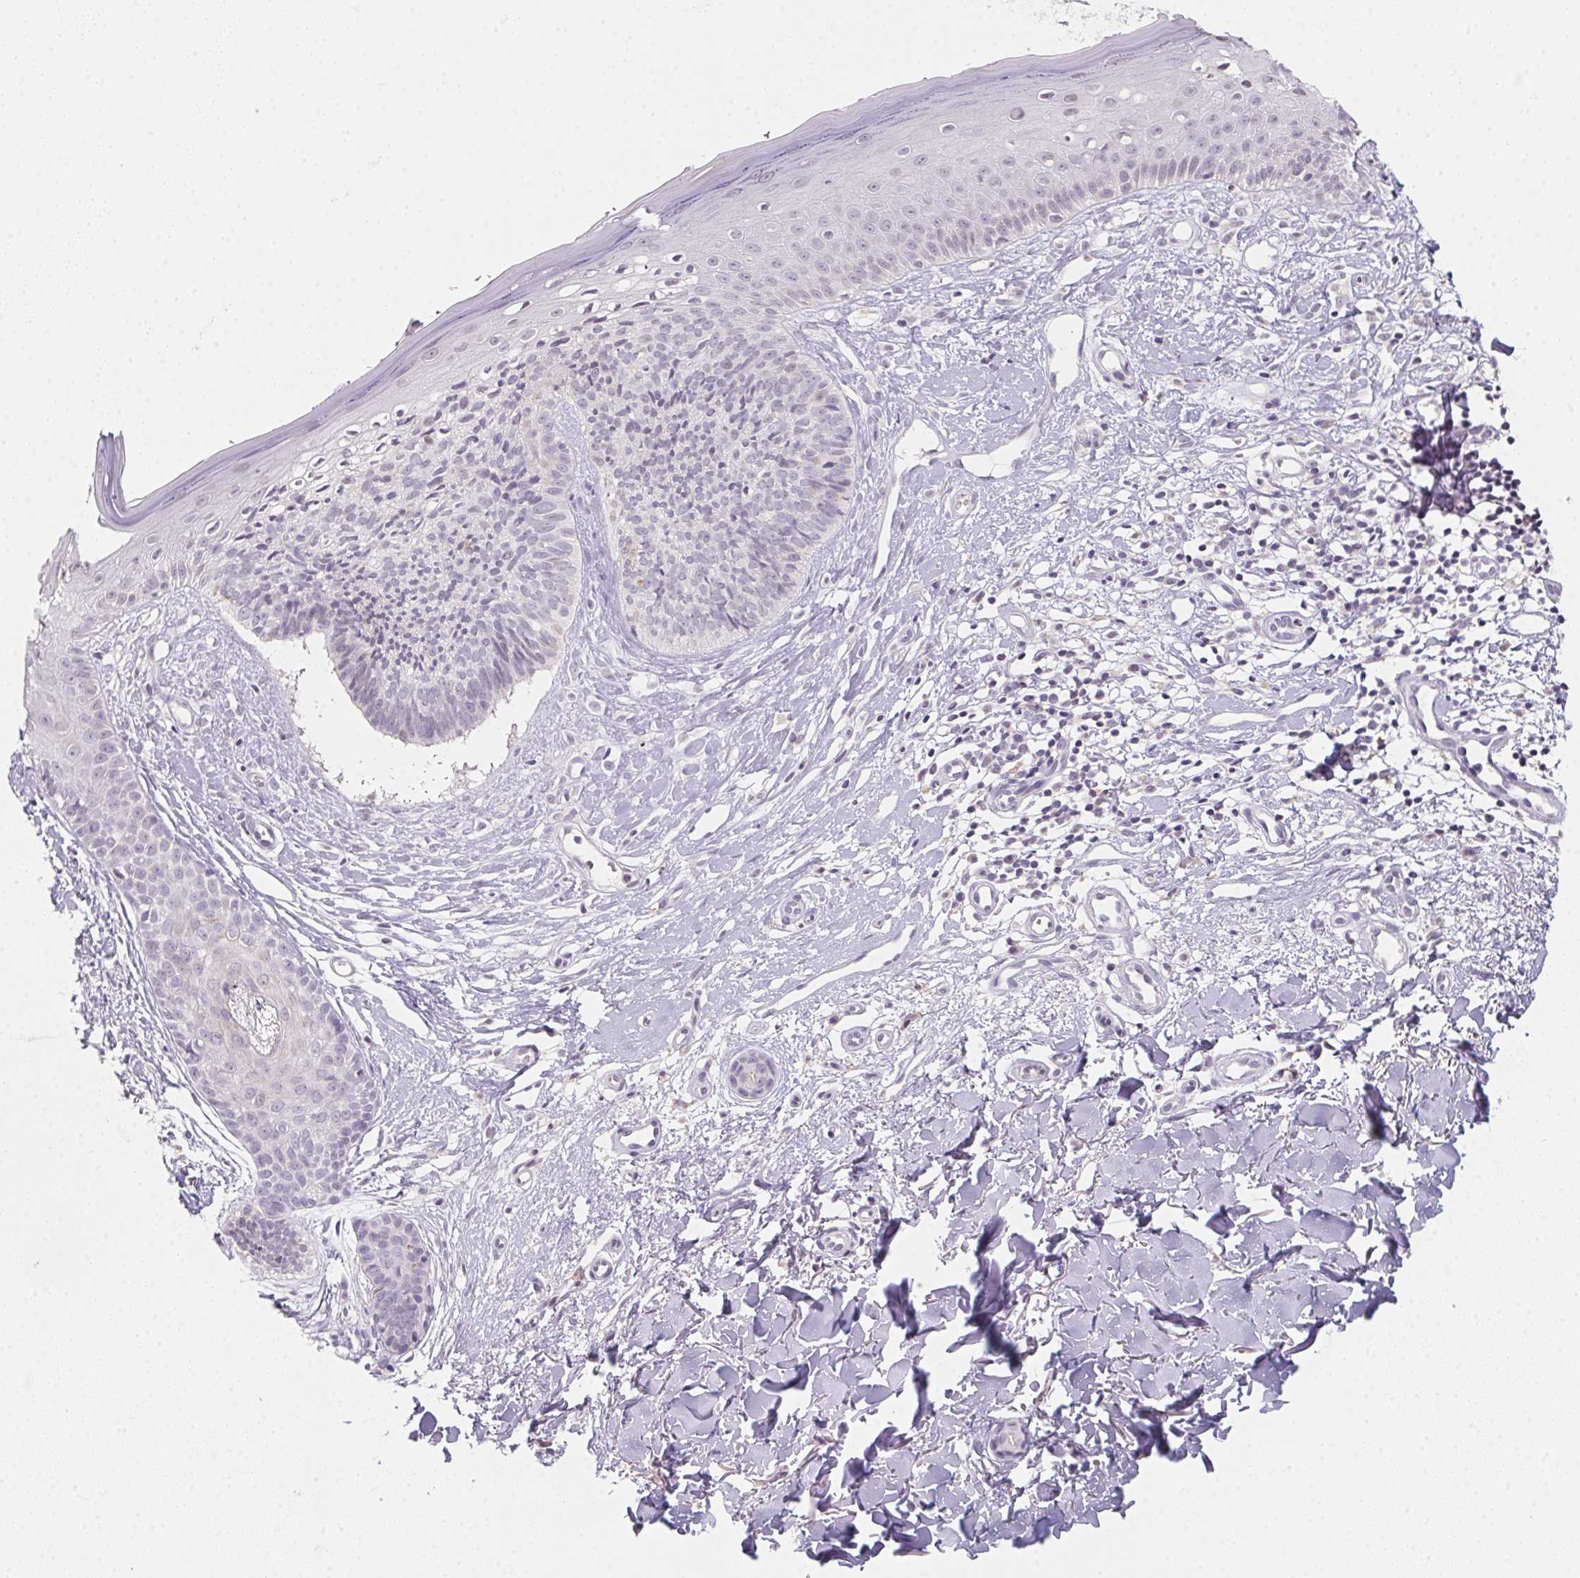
{"staining": {"intensity": "negative", "quantity": "none", "location": "none"}, "tissue": "skin cancer", "cell_type": "Tumor cells", "image_type": "cancer", "snomed": [{"axis": "morphology", "description": "Basal cell carcinoma"}, {"axis": "topography", "description": "Skin"}], "caption": "DAB (3,3'-diaminobenzidine) immunohistochemical staining of human skin cancer (basal cell carcinoma) shows no significant positivity in tumor cells.", "gene": "SLC6A18", "patient": {"sex": "male", "age": 51}}